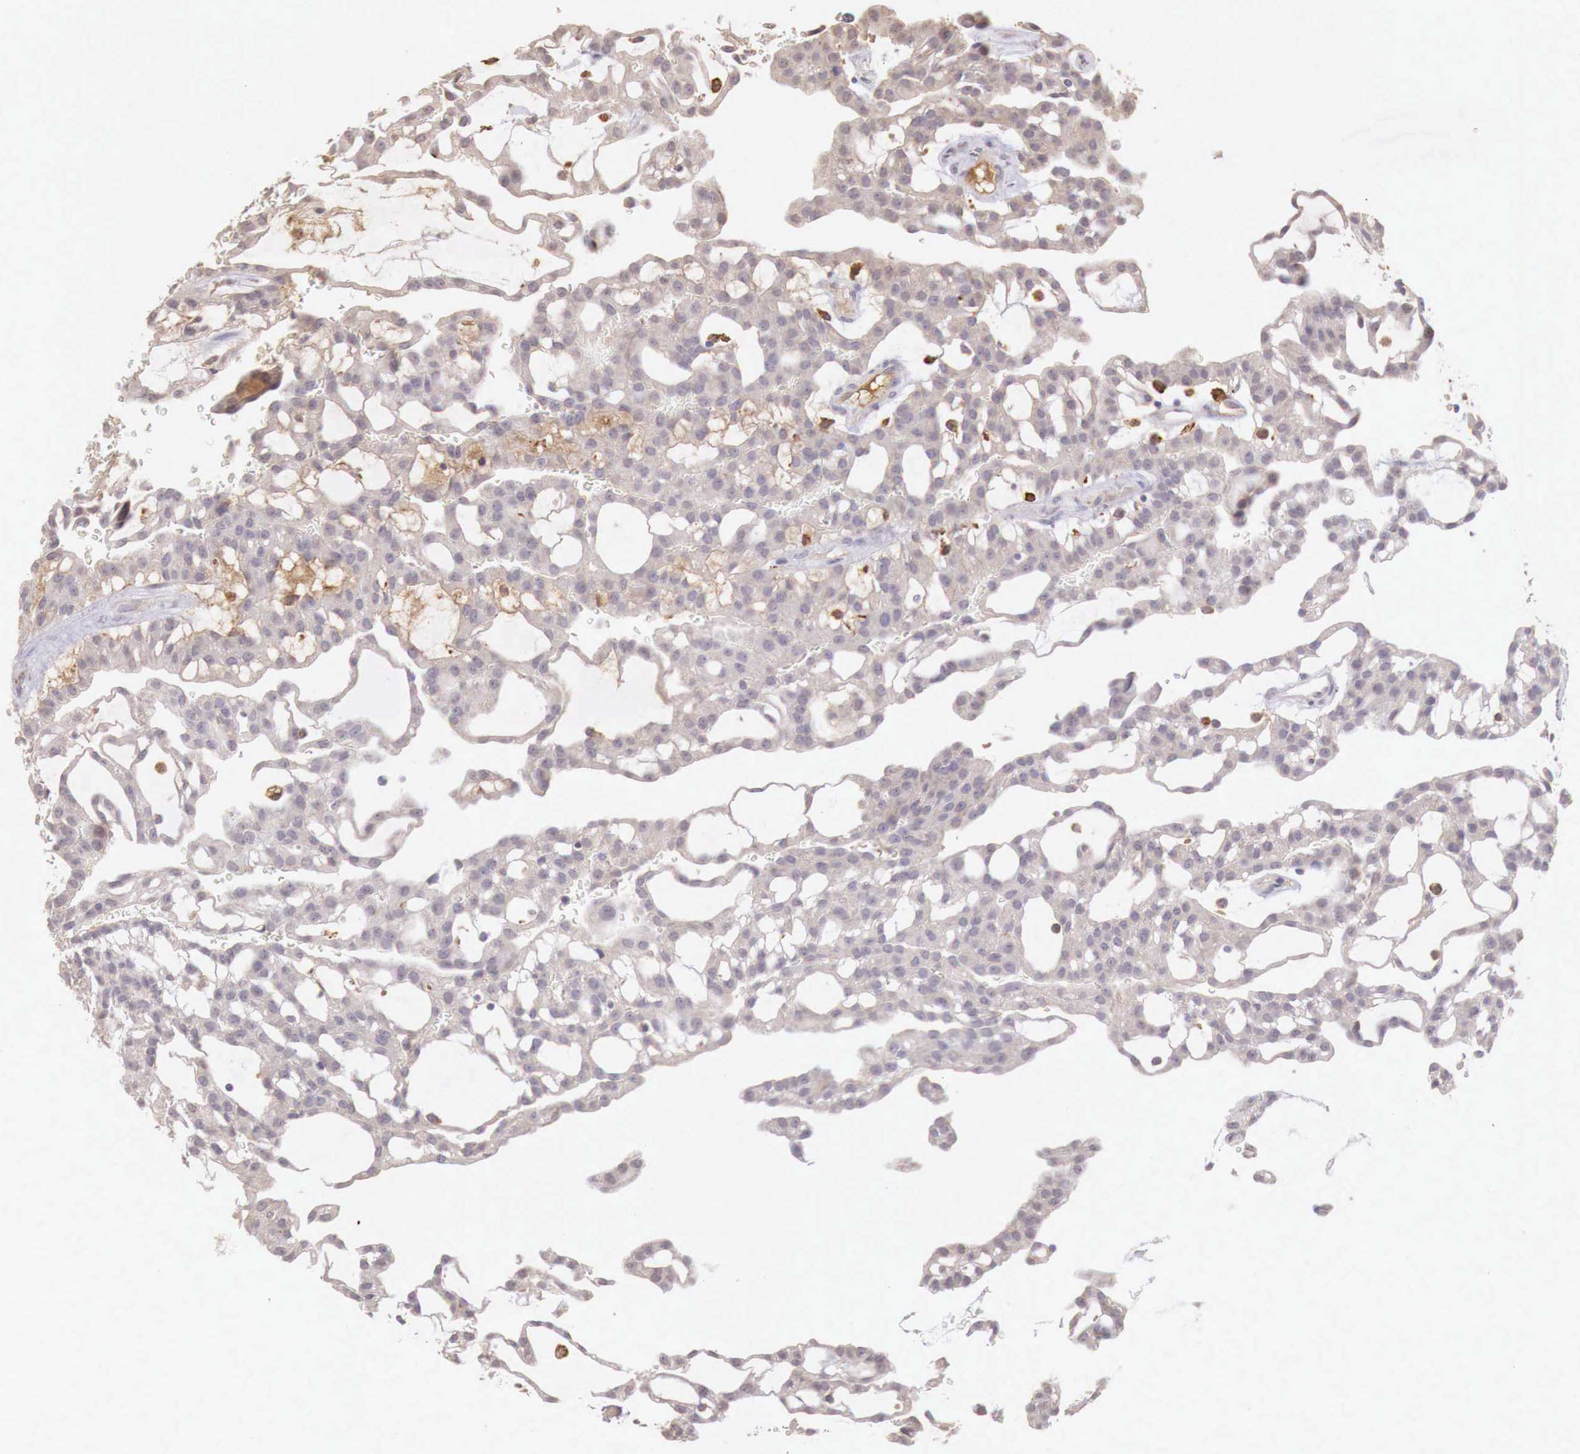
{"staining": {"intensity": "weak", "quantity": "<25%", "location": "cytoplasmic/membranous"}, "tissue": "renal cancer", "cell_type": "Tumor cells", "image_type": "cancer", "snomed": [{"axis": "morphology", "description": "Adenocarcinoma, NOS"}, {"axis": "topography", "description": "Kidney"}], "caption": "This is an immunohistochemistry micrograph of adenocarcinoma (renal). There is no staining in tumor cells.", "gene": "CHRDL1", "patient": {"sex": "male", "age": 63}}